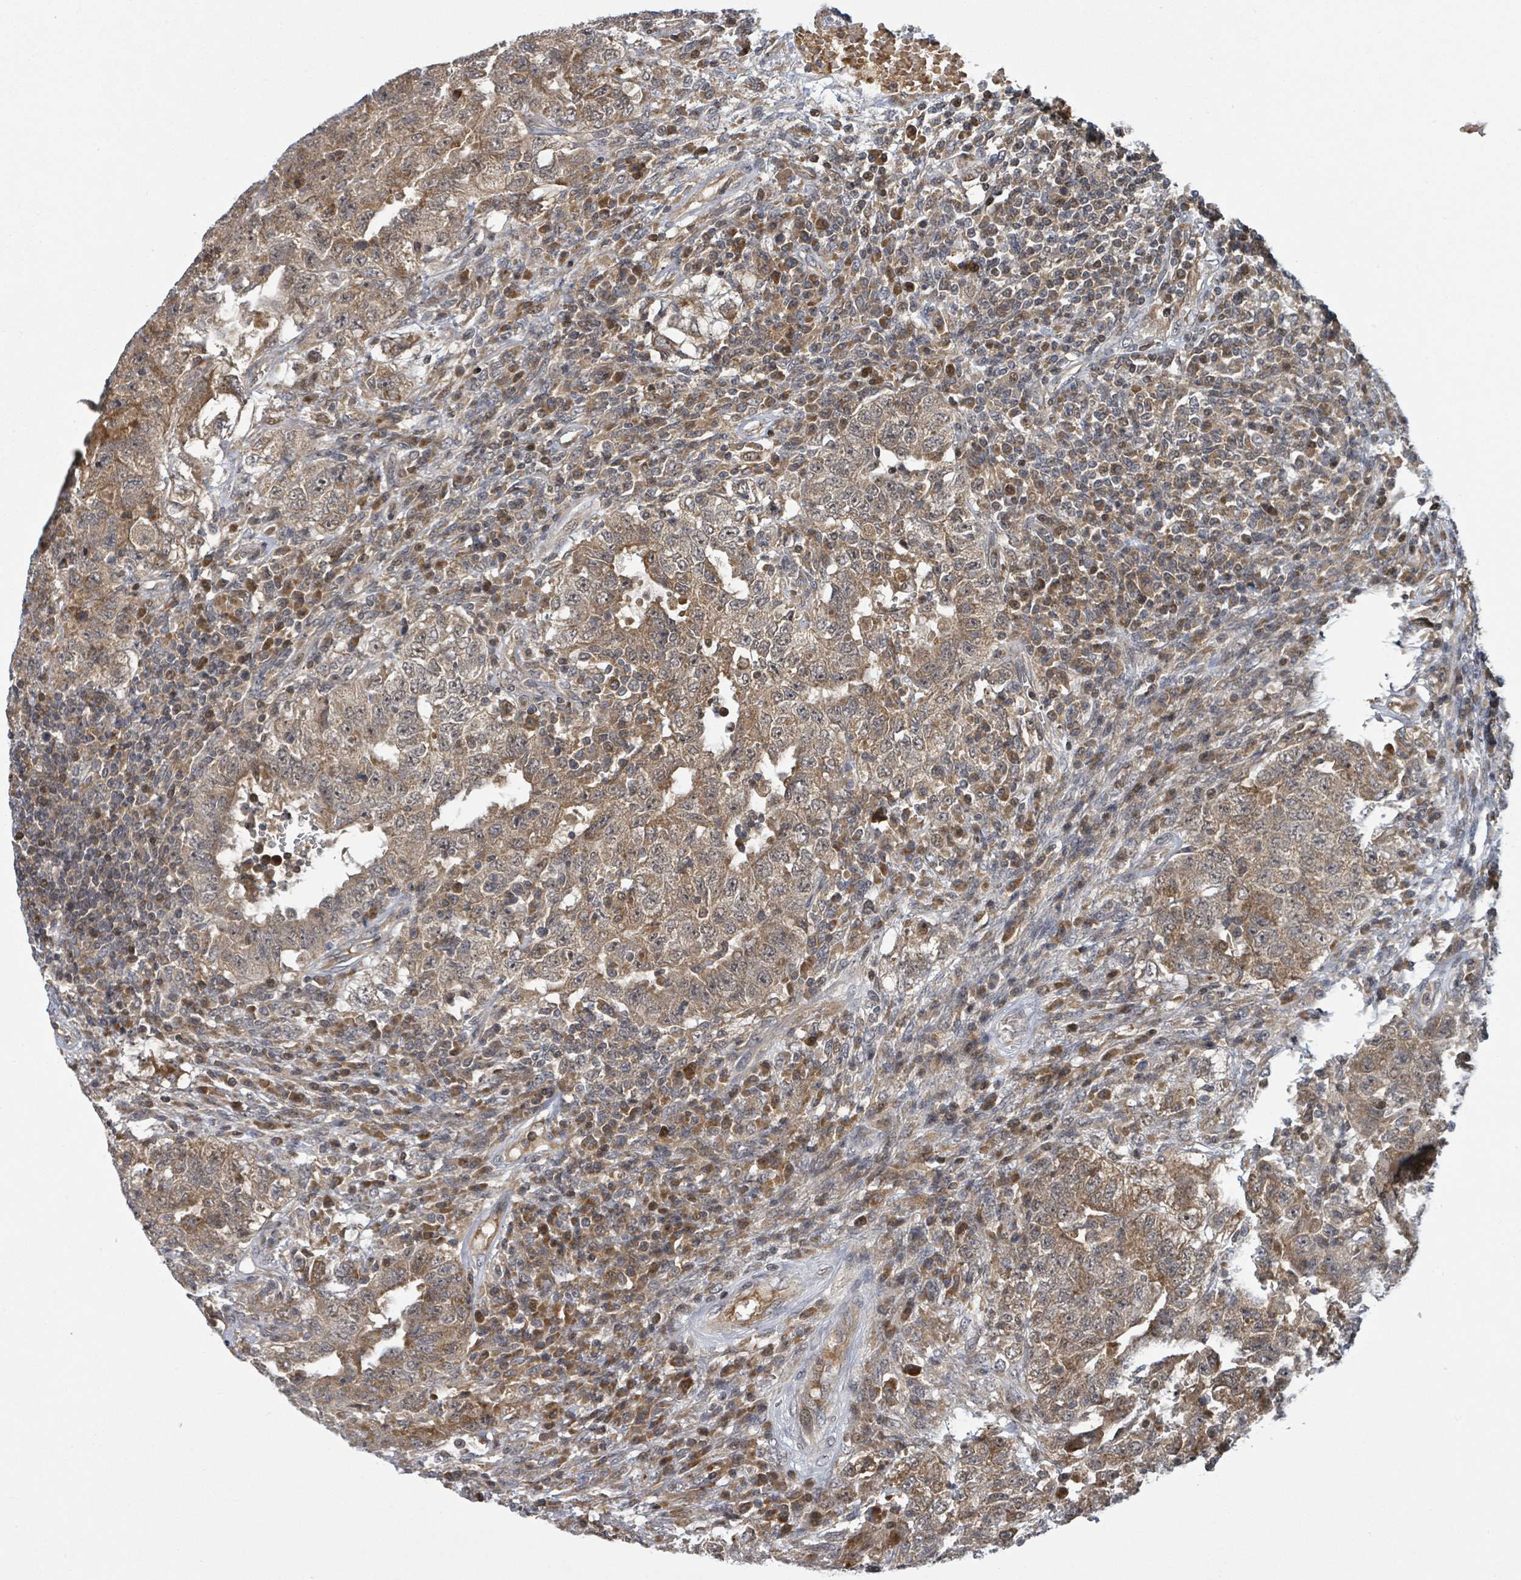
{"staining": {"intensity": "moderate", "quantity": ">75%", "location": "cytoplasmic/membranous"}, "tissue": "testis cancer", "cell_type": "Tumor cells", "image_type": "cancer", "snomed": [{"axis": "morphology", "description": "Carcinoma, Embryonal, NOS"}, {"axis": "topography", "description": "Testis"}], "caption": "Protein staining of testis cancer (embryonal carcinoma) tissue exhibits moderate cytoplasmic/membranous positivity in approximately >75% of tumor cells.", "gene": "ITGA11", "patient": {"sex": "male", "age": 26}}